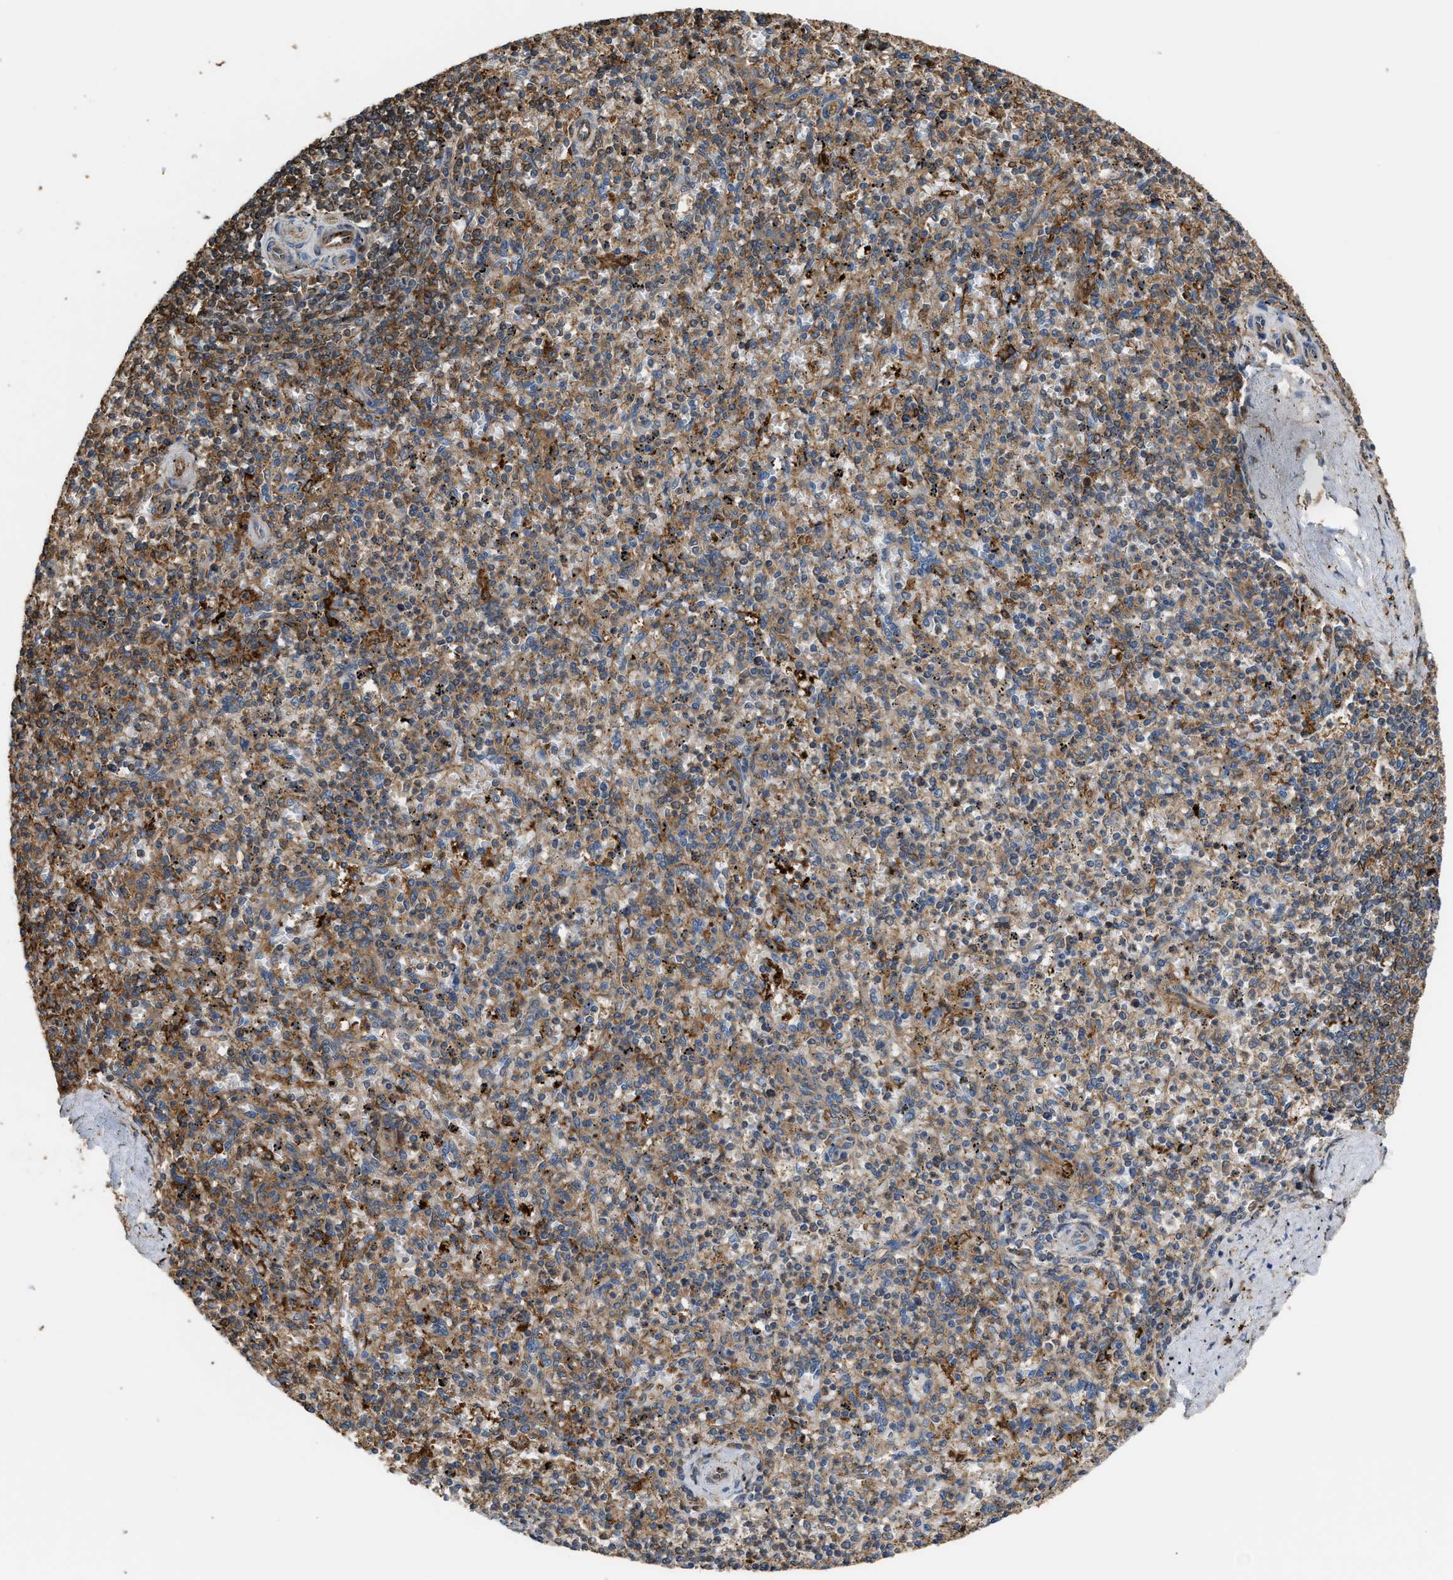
{"staining": {"intensity": "moderate", "quantity": ">75%", "location": "cytoplasmic/membranous"}, "tissue": "spleen", "cell_type": "Cells in red pulp", "image_type": "normal", "snomed": [{"axis": "morphology", "description": "Normal tissue, NOS"}, {"axis": "topography", "description": "Spleen"}], "caption": "Protein expression analysis of benign human spleen reveals moderate cytoplasmic/membranous positivity in about >75% of cells in red pulp.", "gene": "ATIC", "patient": {"sex": "male", "age": 72}}